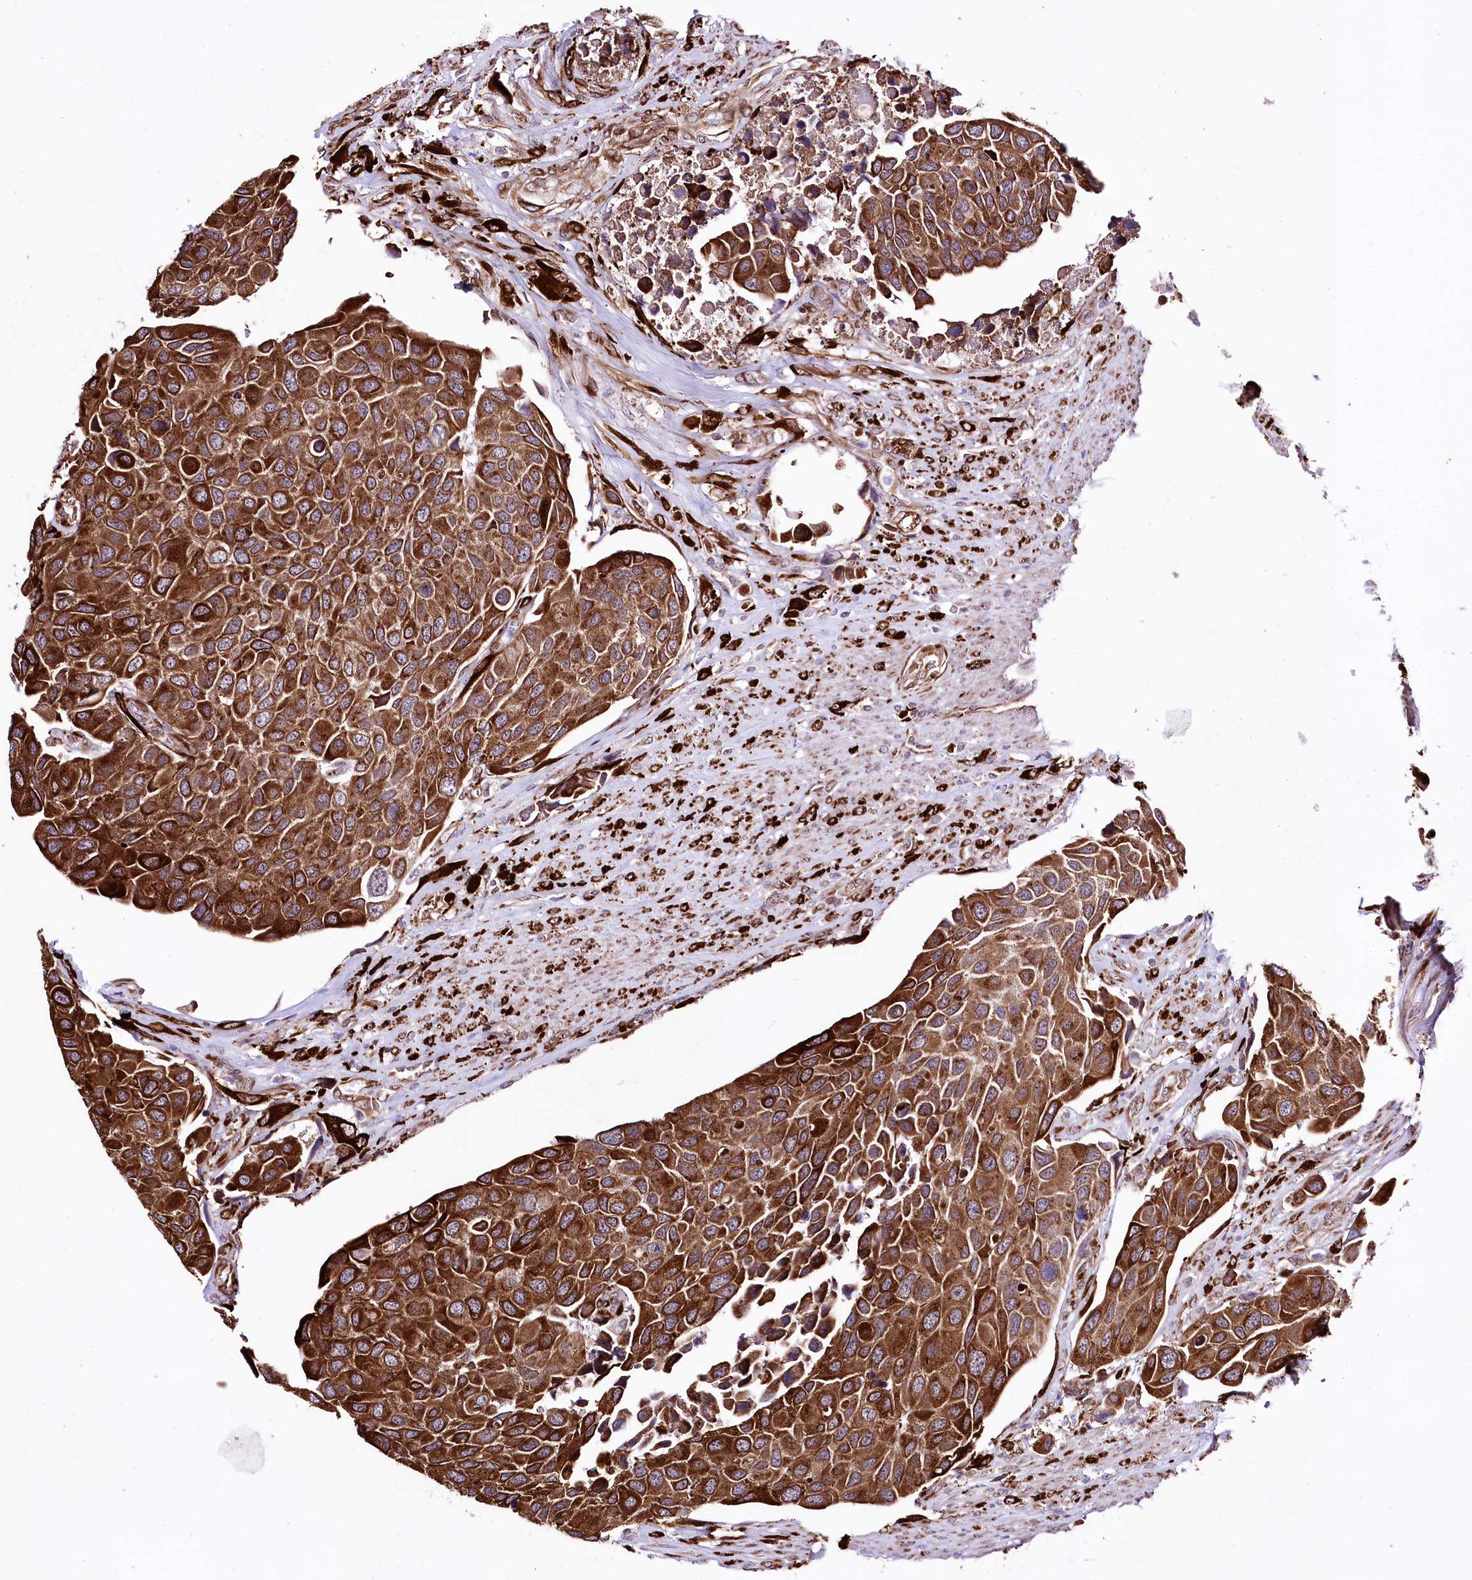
{"staining": {"intensity": "strong", "quantity": ">75%", "location": "cytoplasmic/membranous"}, "tissue": "urothelial cancer", "cell_type": "Tumor cells", "image_type": "cancer", "snomed": [{"axis": "morphology", "description": "Urothelial carcinoma, High grade"}, {"axis": "topography", "description": "Urinary bladder"}], "caption": "Immunohistochemistry of high-grade urothelial carcinoma demonstrates high levels of strong cytoplasmic/membranous expression in approximately >75% of tumor cells.", "gene": "WWC1", "patient": {"sex": "male", "age": 74}}